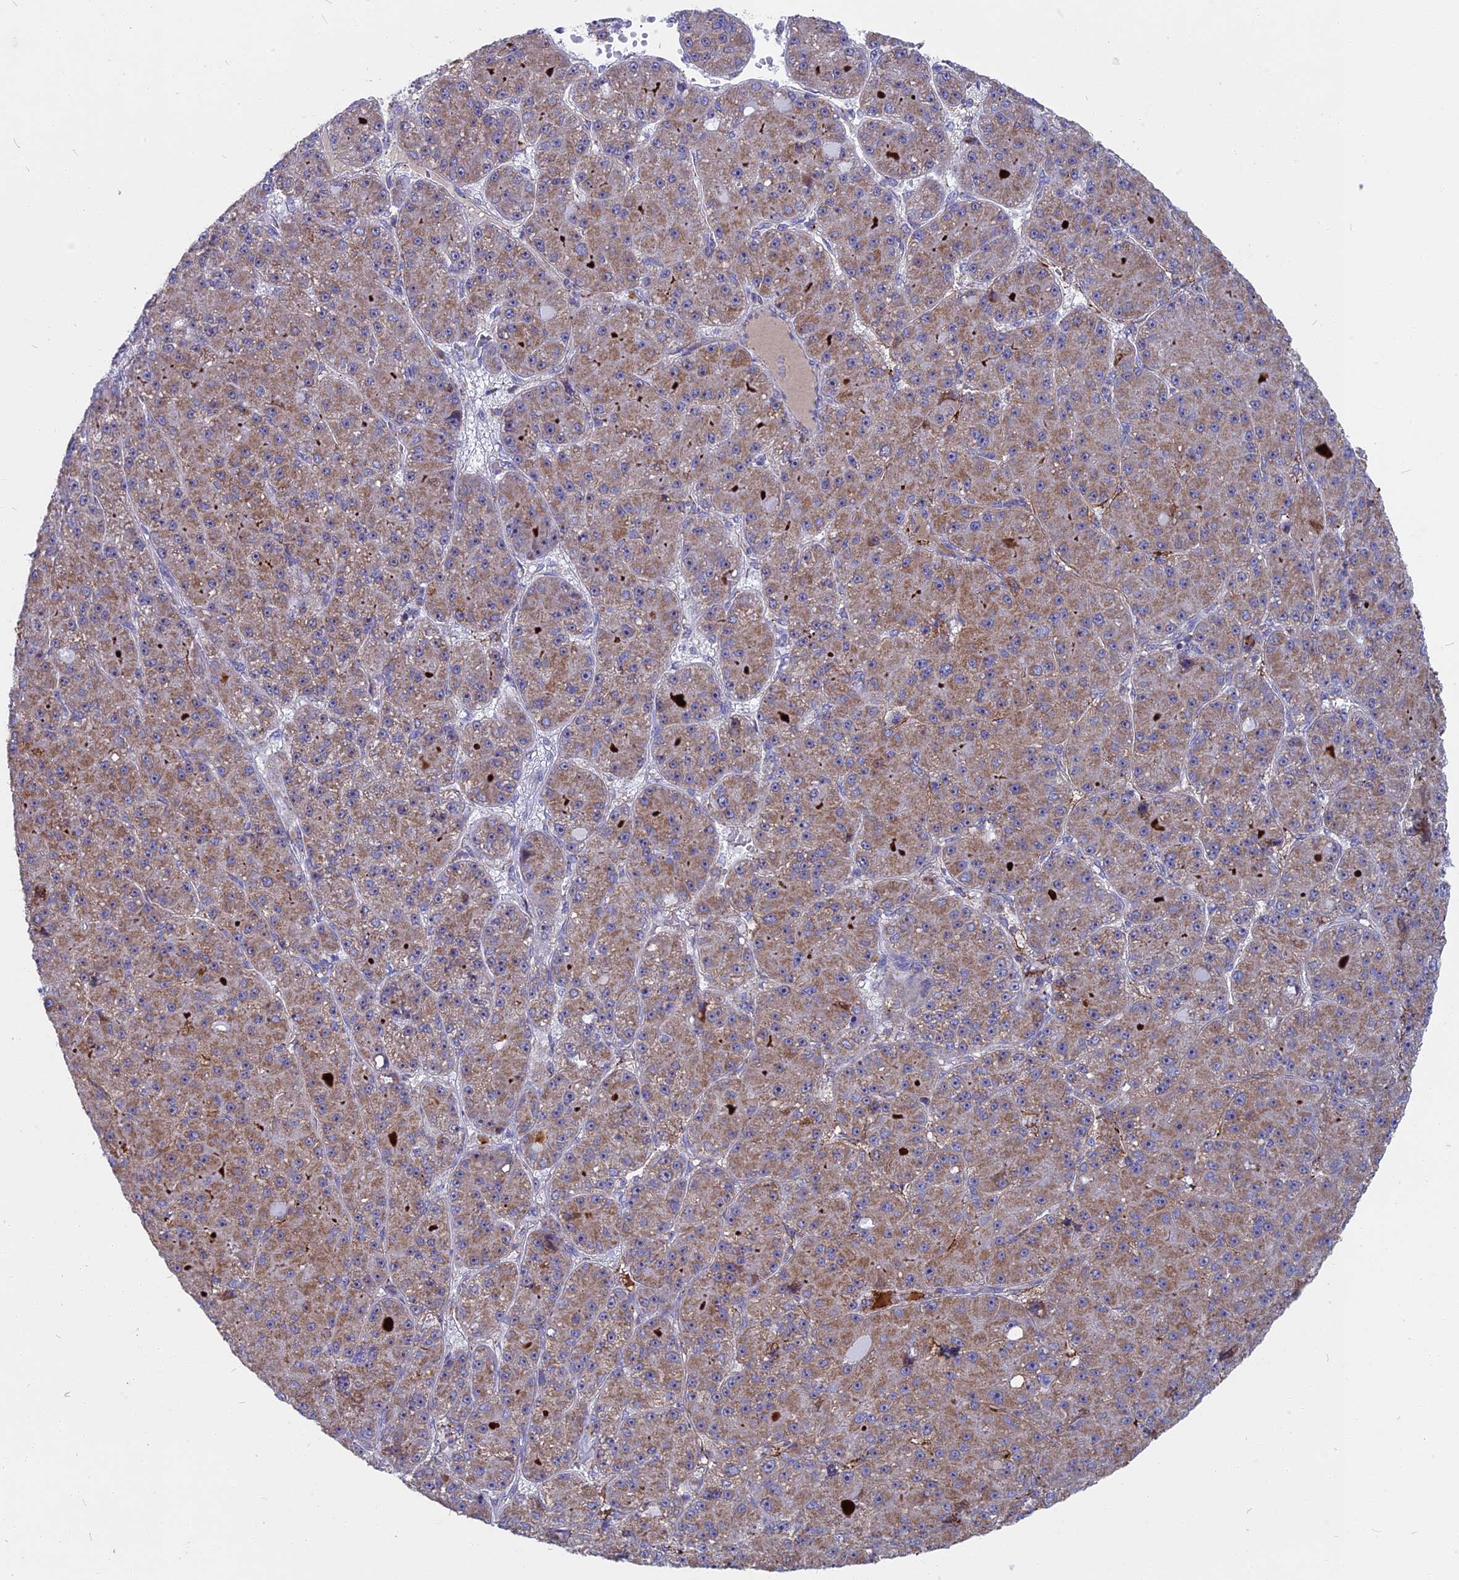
{"staining": {"intensity": "moderate", "quantity": "25%-75%", "location": "cytoplasmic/membranous"}, "tissue": "liver cancer", "cell_type": "Tumor cells", "image_type": "cancer", "snomed": [{"axis": "morphology", "description": "Carcinoma, Hepatocellular, NOS"}, {"axis": "topography", "description": "Liver"}], "caption": "DAB immunohistochemical staining of human liver cancer displays moderate cytoplasmic/membranous protein expression in about 25%-75% of tumor cells.", "gene": "DTWD1", "patient": {"sex": "male", "age": 67}}